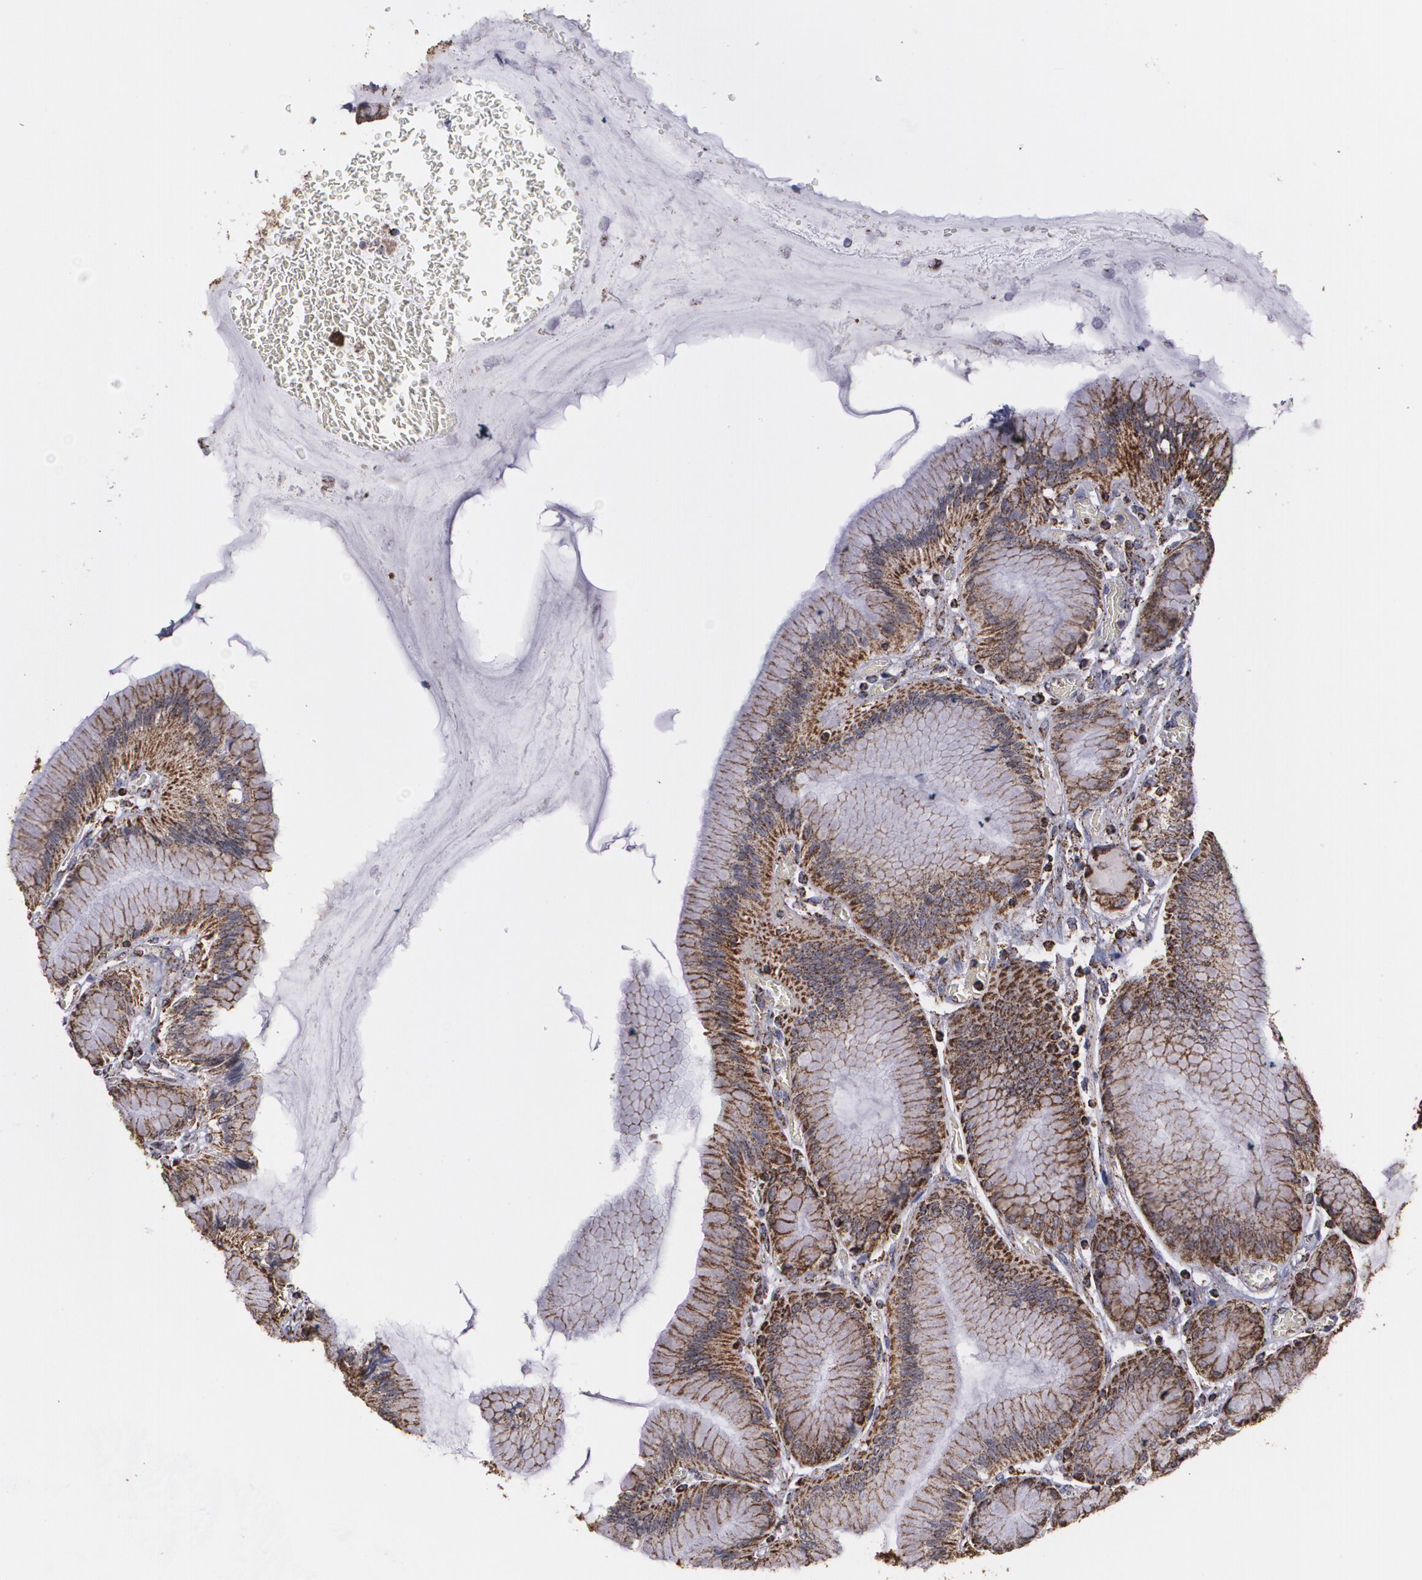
{"staining": {"intensity": "moderate", "quantity": ">75%", "location": "cytoplasmic/membranous"}, "tissue": "stomach", "cell_type": "Glandular cells", "image_type": "normal", "snomed": [{"axis": "morphology", "description": "Normal tissue, NOS"}, {"axis": "morphology", "description": "Adenocarcinoma, NOS"}, {"axis": "topography", "description": "Stomach"}, {"axis": "topography", "description": "Stomach, lower"}], "caption": "Immunohistochemical staining of benign stomach displays moderate cytoplasmic/membranous protein staining in approximately >75% of glandular cells.", "gene": "HSPD1", "patient": {"sex": "female", "age": 65}}